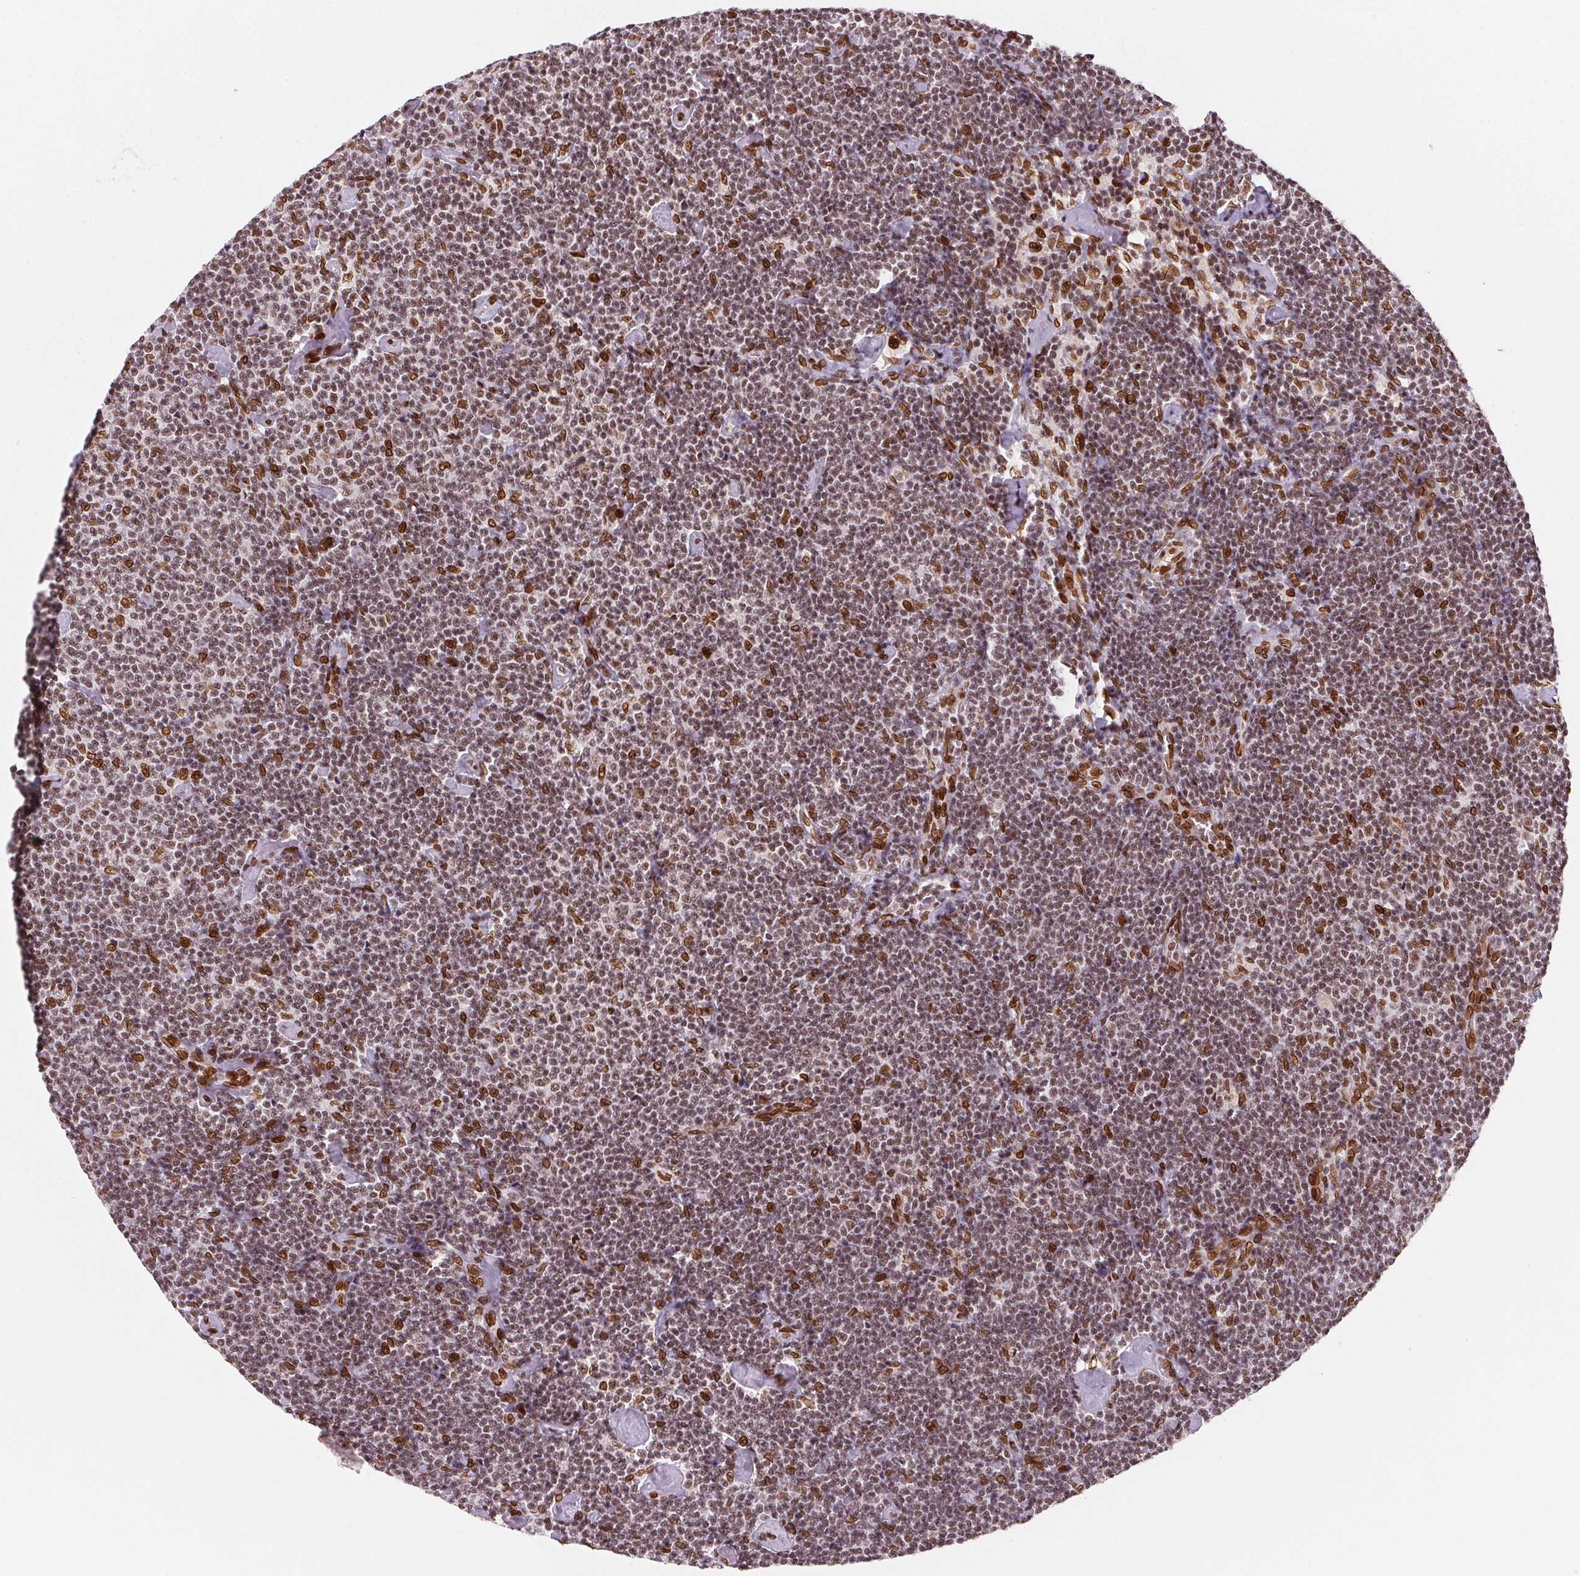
{"staining": {"intensity": "weak", "quantity": "25%-75%", "location": "nuclear"}, "tissue": "lymphoma", "cell_type": "Tumor cells", "image_type": "cancer", "snomed": [{"axis": "morphology", "description": "Malignant lymphoma, non-Hodgkin's type, Low grade"}, {"axis": "topography", "description": "Lymph node"}], "caption": "Immunohistochemical staining of low-grade malignant lymphoma, non-Hodgkin's type exhibits weak nuclear protein expression in approximately 25%-75% of tumor cells. The protein is shown in brown color, while the nuclei are stained blue.", "gene": "SAP30BP", "patient": {"sex": "male", "age": 81}}